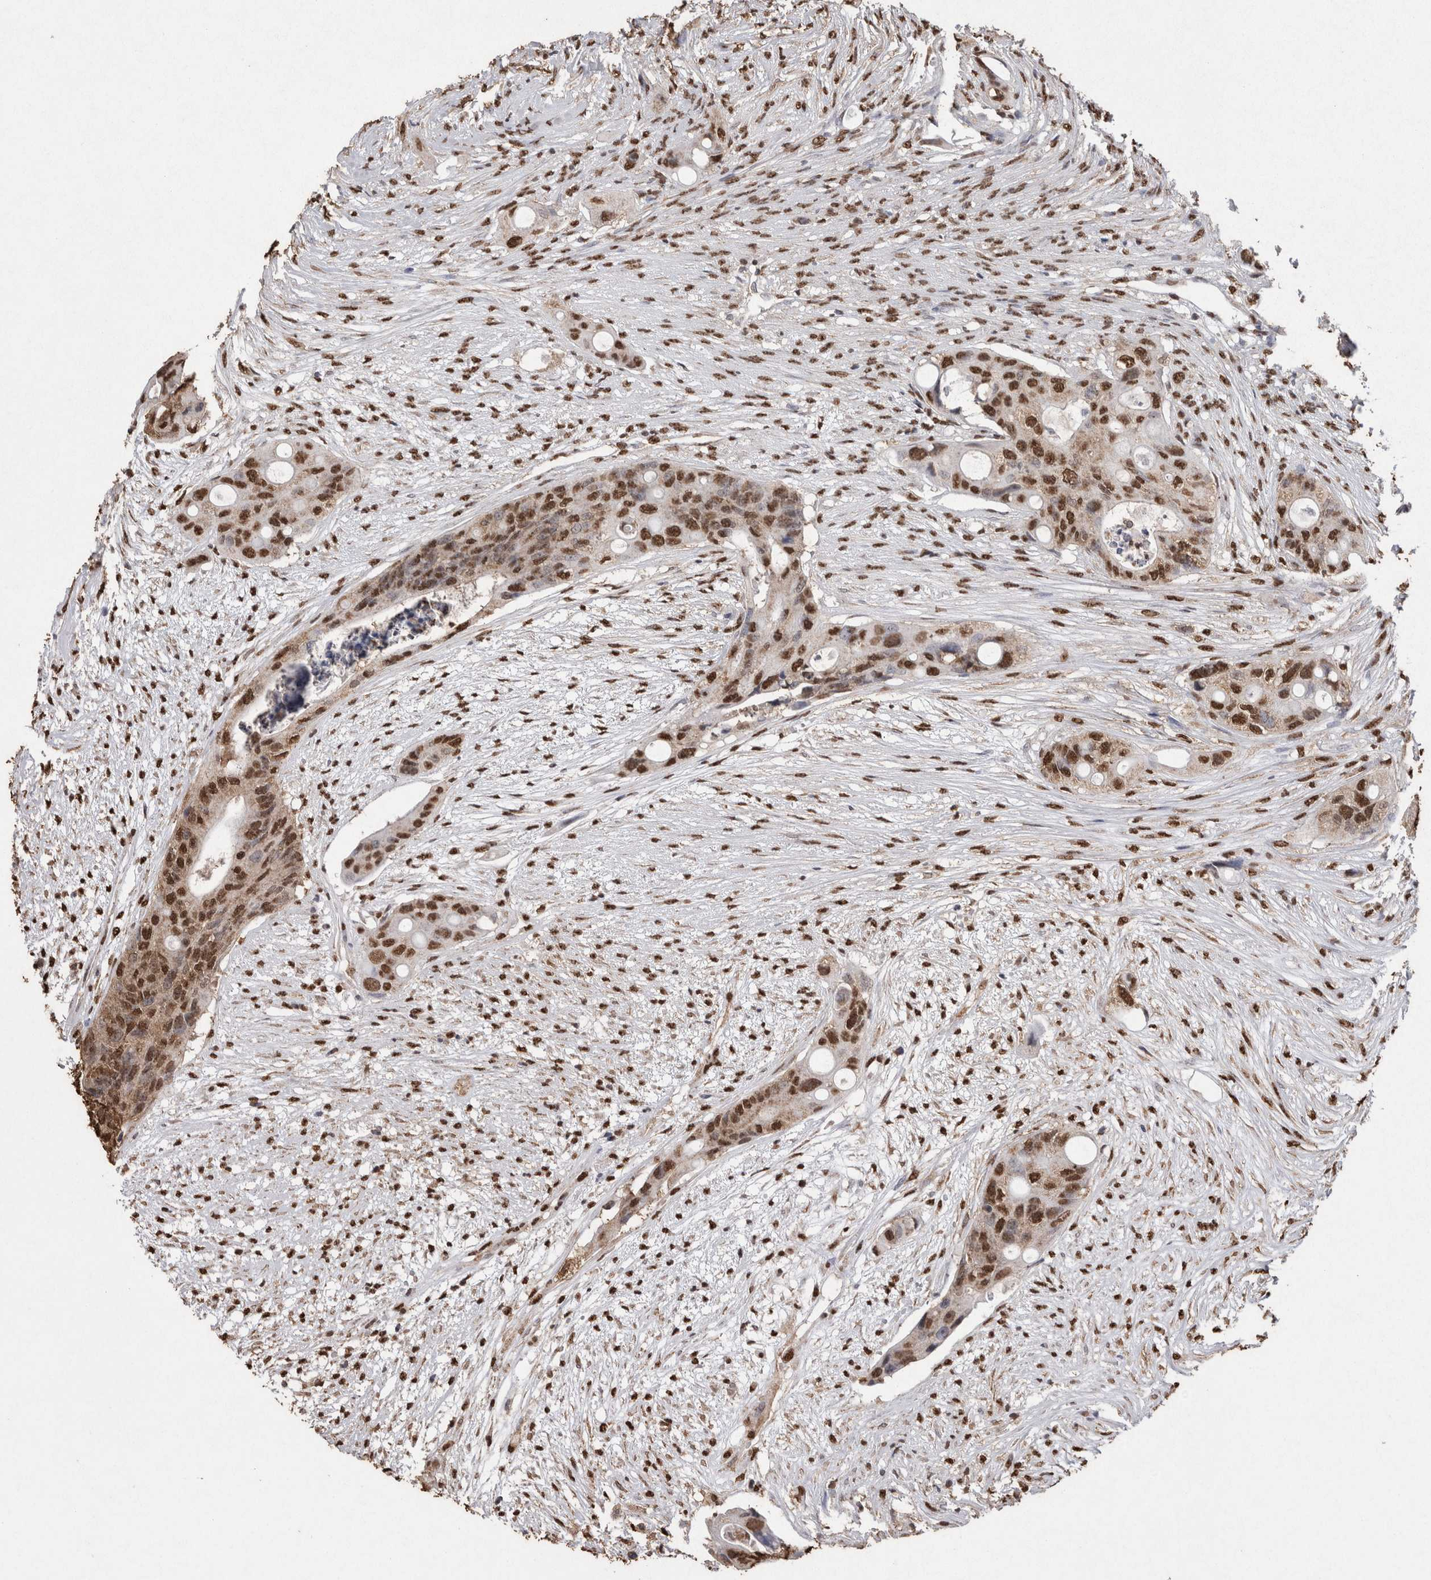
{"staining": {"intensity": "strong", "quantity": ">75%", "location": "nuclear"}, "tissue": "colorectal cancer", "cell_type": "Tumor cells", "image_type": "cancer", "snomed": [{"axis": "morphology", "description": "Adenocarcinoma, NOS"}, {"axis": "topography", "description": "Colon"}], "caption": "Immunohistochemistry (IHC) photomicrograph of colorectal cancer (adenocarcinoma) stained for a protein (brown), which exhibits high levels of strong nuclear positivity in approximately >75% of tumor cells.", "gene": "NTHL1", "patient": {"sex": "female", "age": 57}}